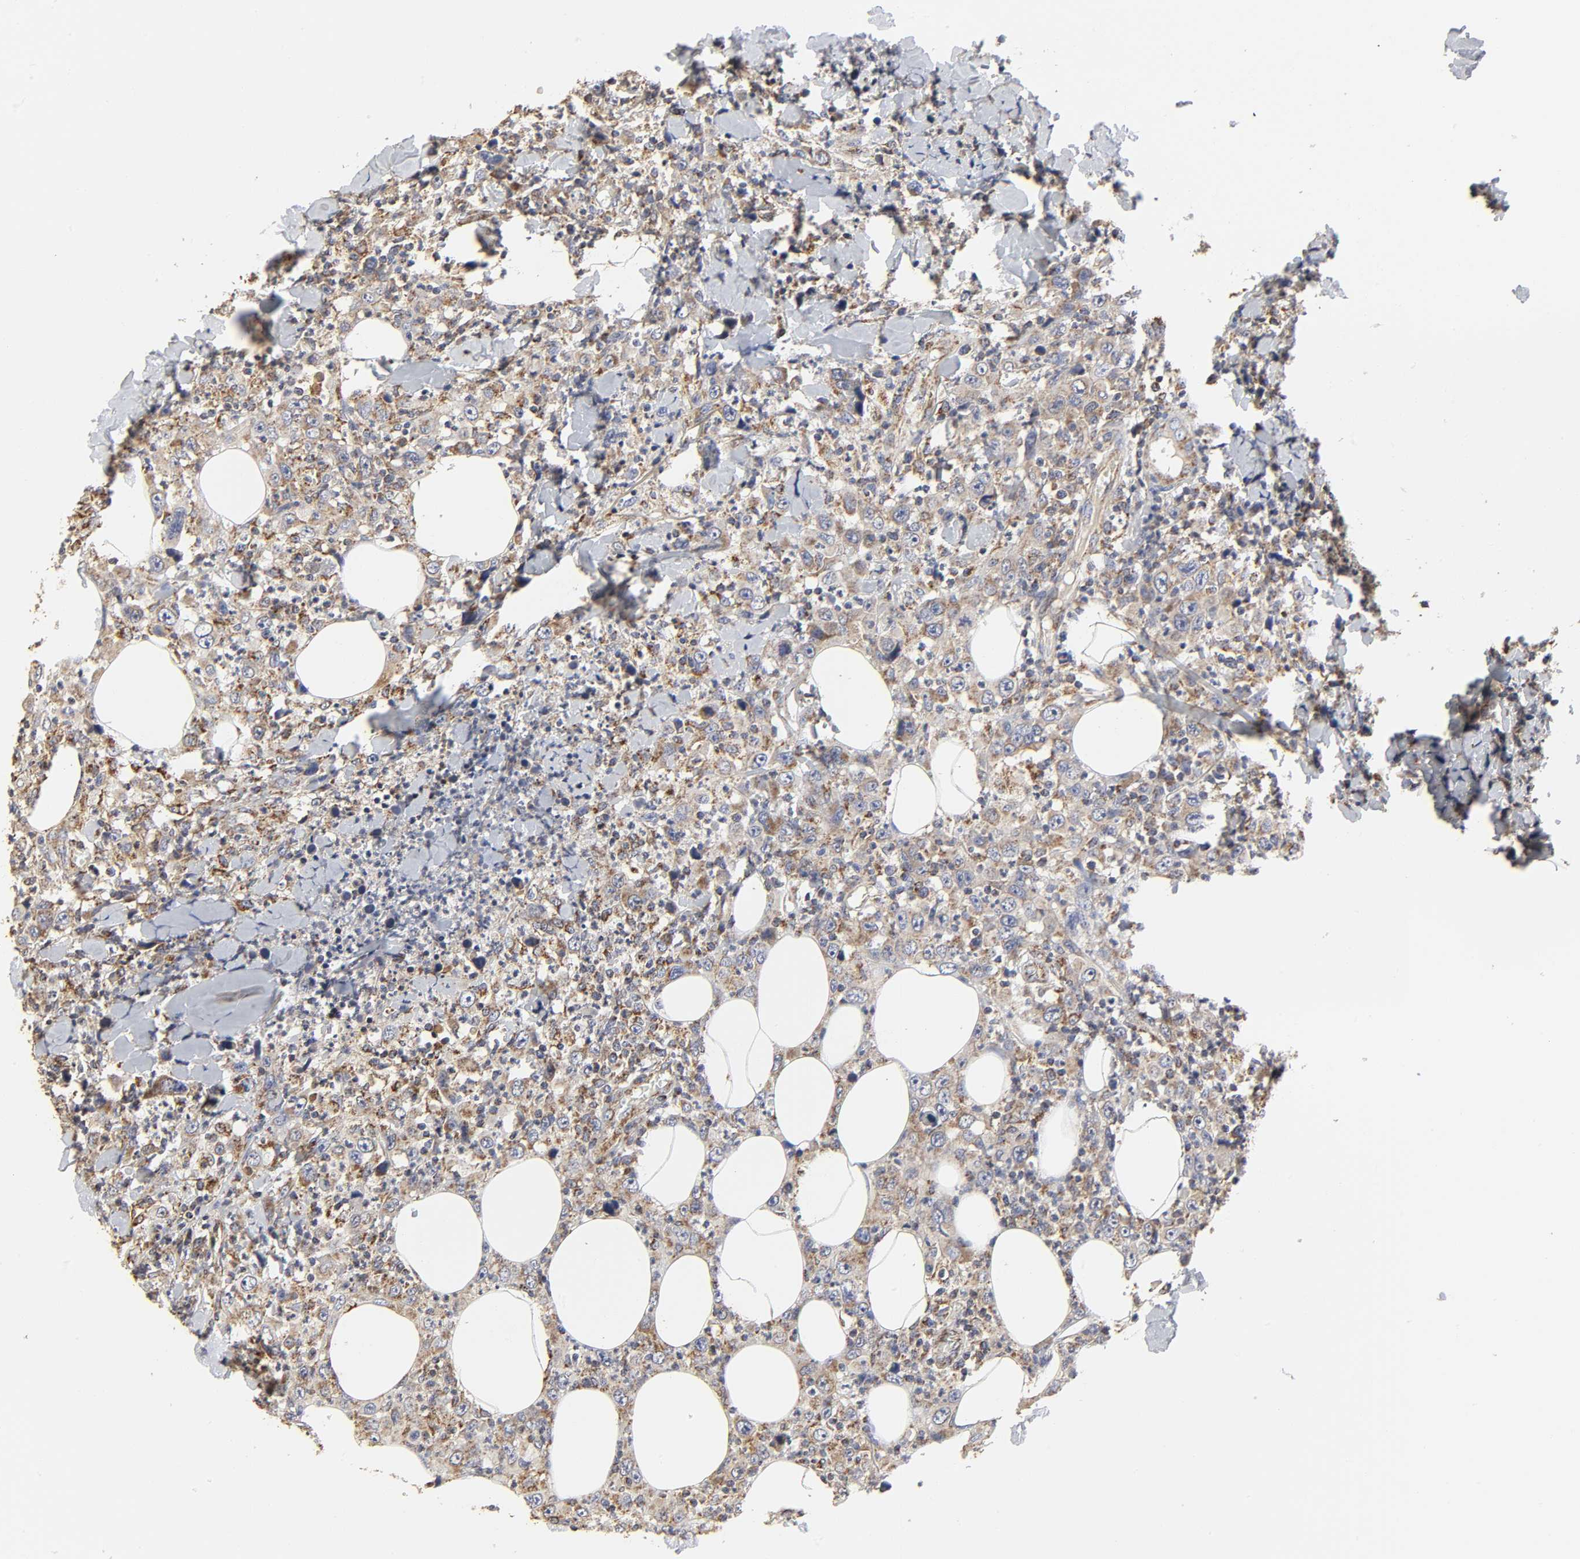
{"staining": {"intensity": "moderate", "quantity": ">75%", "location": "cytoplasmic/membranous"}, "tissue": "thyroid cancer", "cell_type": "Tumor cells", "image_type": "cancer", "snomed": [{"axis": "morphology", "description": "Carcinoma, NOS"}, {"axis": "topography", "description": "Thyroid gland"}], "caption": "An image of thyroid carcinoma stained for a protein reveals moderate cytoplasmic/membranous brown staining in tumor cells. Ihc stains the protein in brown and the nuclei are stained blue.", "gene": "COX6B1", "patient": {"sex": "female", "age": 77}}